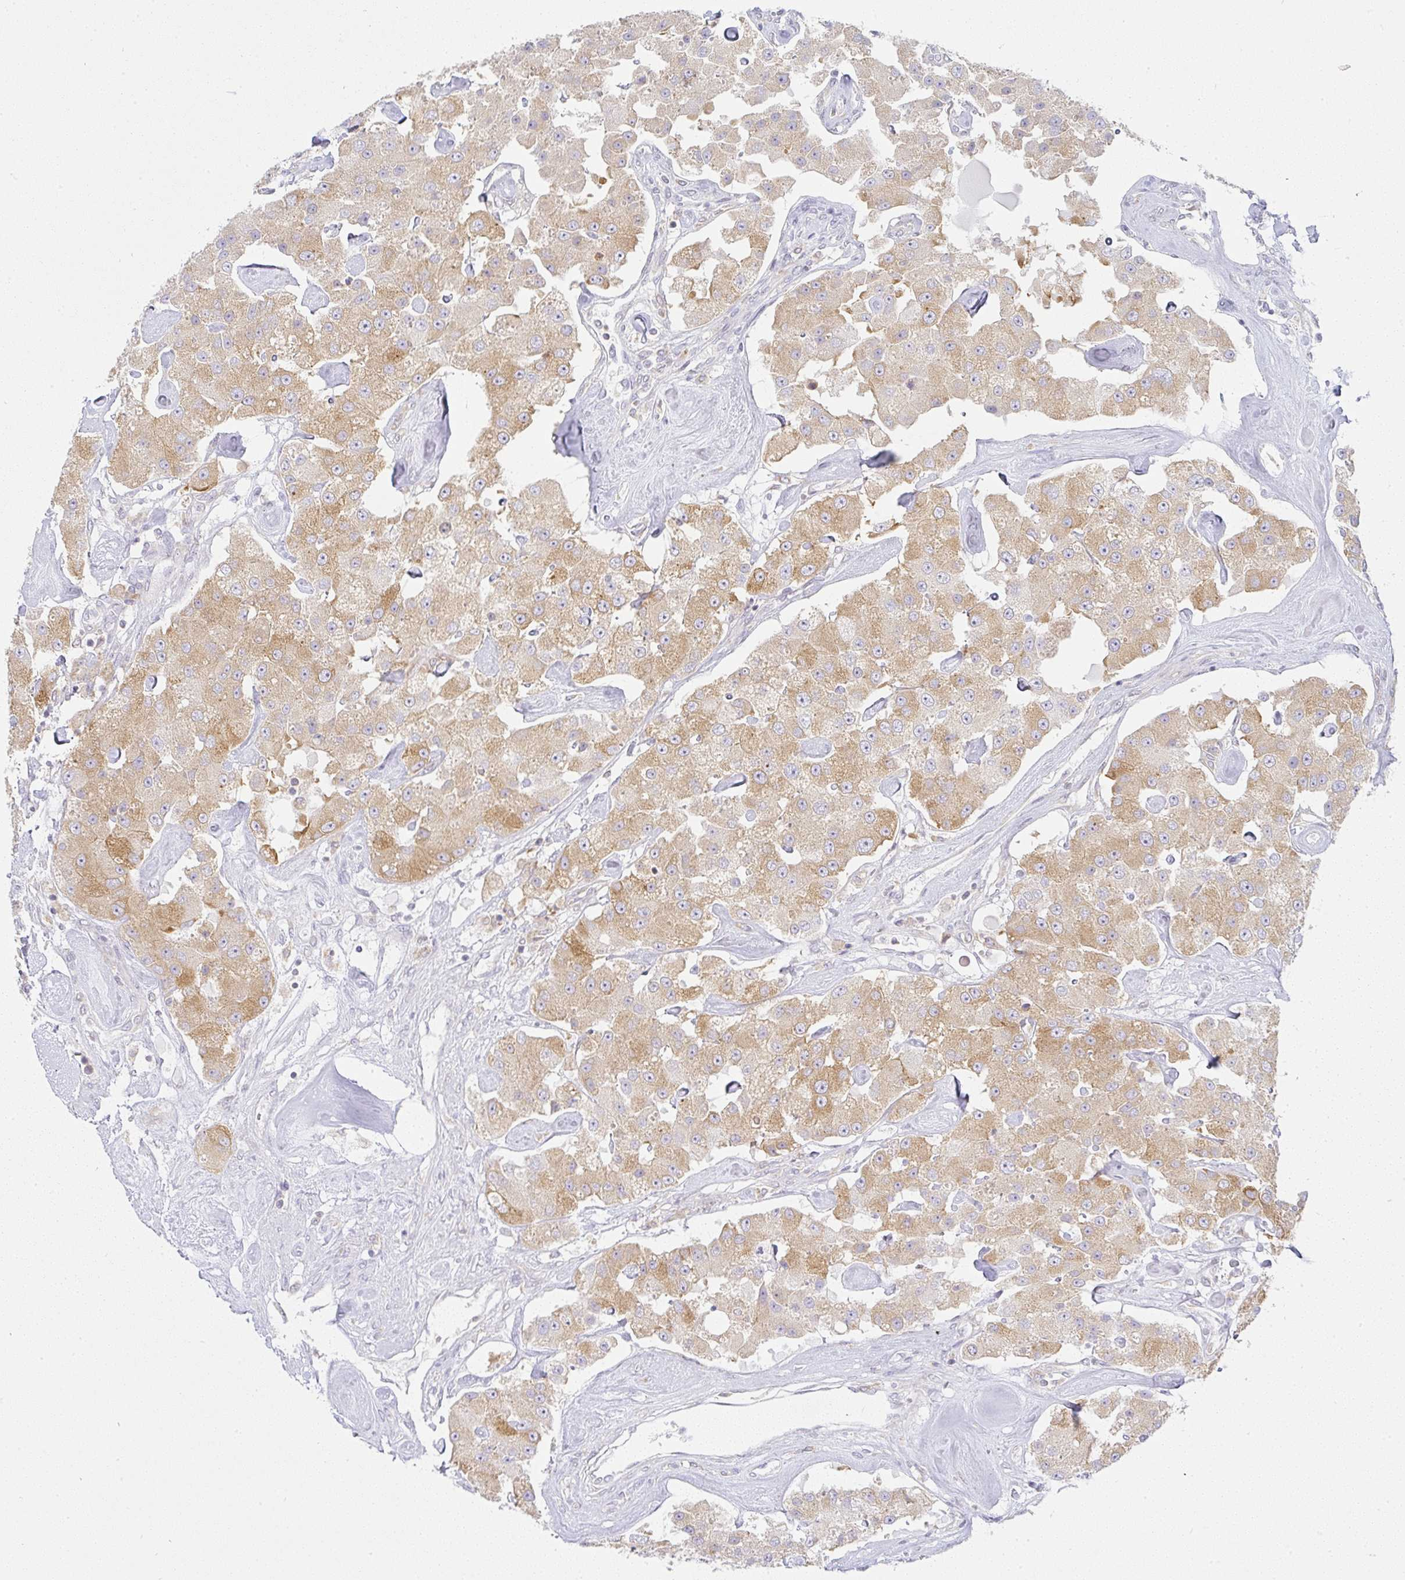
{"staining": {"intensity": "moderate", "quantity": "25%-75%", "location": "cytoplasmic/membranous"}, "tissue": "carcinoid", "cell_type": "Tumor cells", "image_type": "cancer", "snomed": [{"axis": "morphology", "description": "Carcinoid, malignant, NOS"}, {"axis": "topography", "description": "Pancreas"}], "caption": "Immunohistochemical staining of malignant carcinoid shows medium levels of moderate cytoplasmic/membranous protein positivity in approximately 25%-75% of tumor cells.", "gene": "DERL2", "patient": {"sex": "male", "age": 41}}